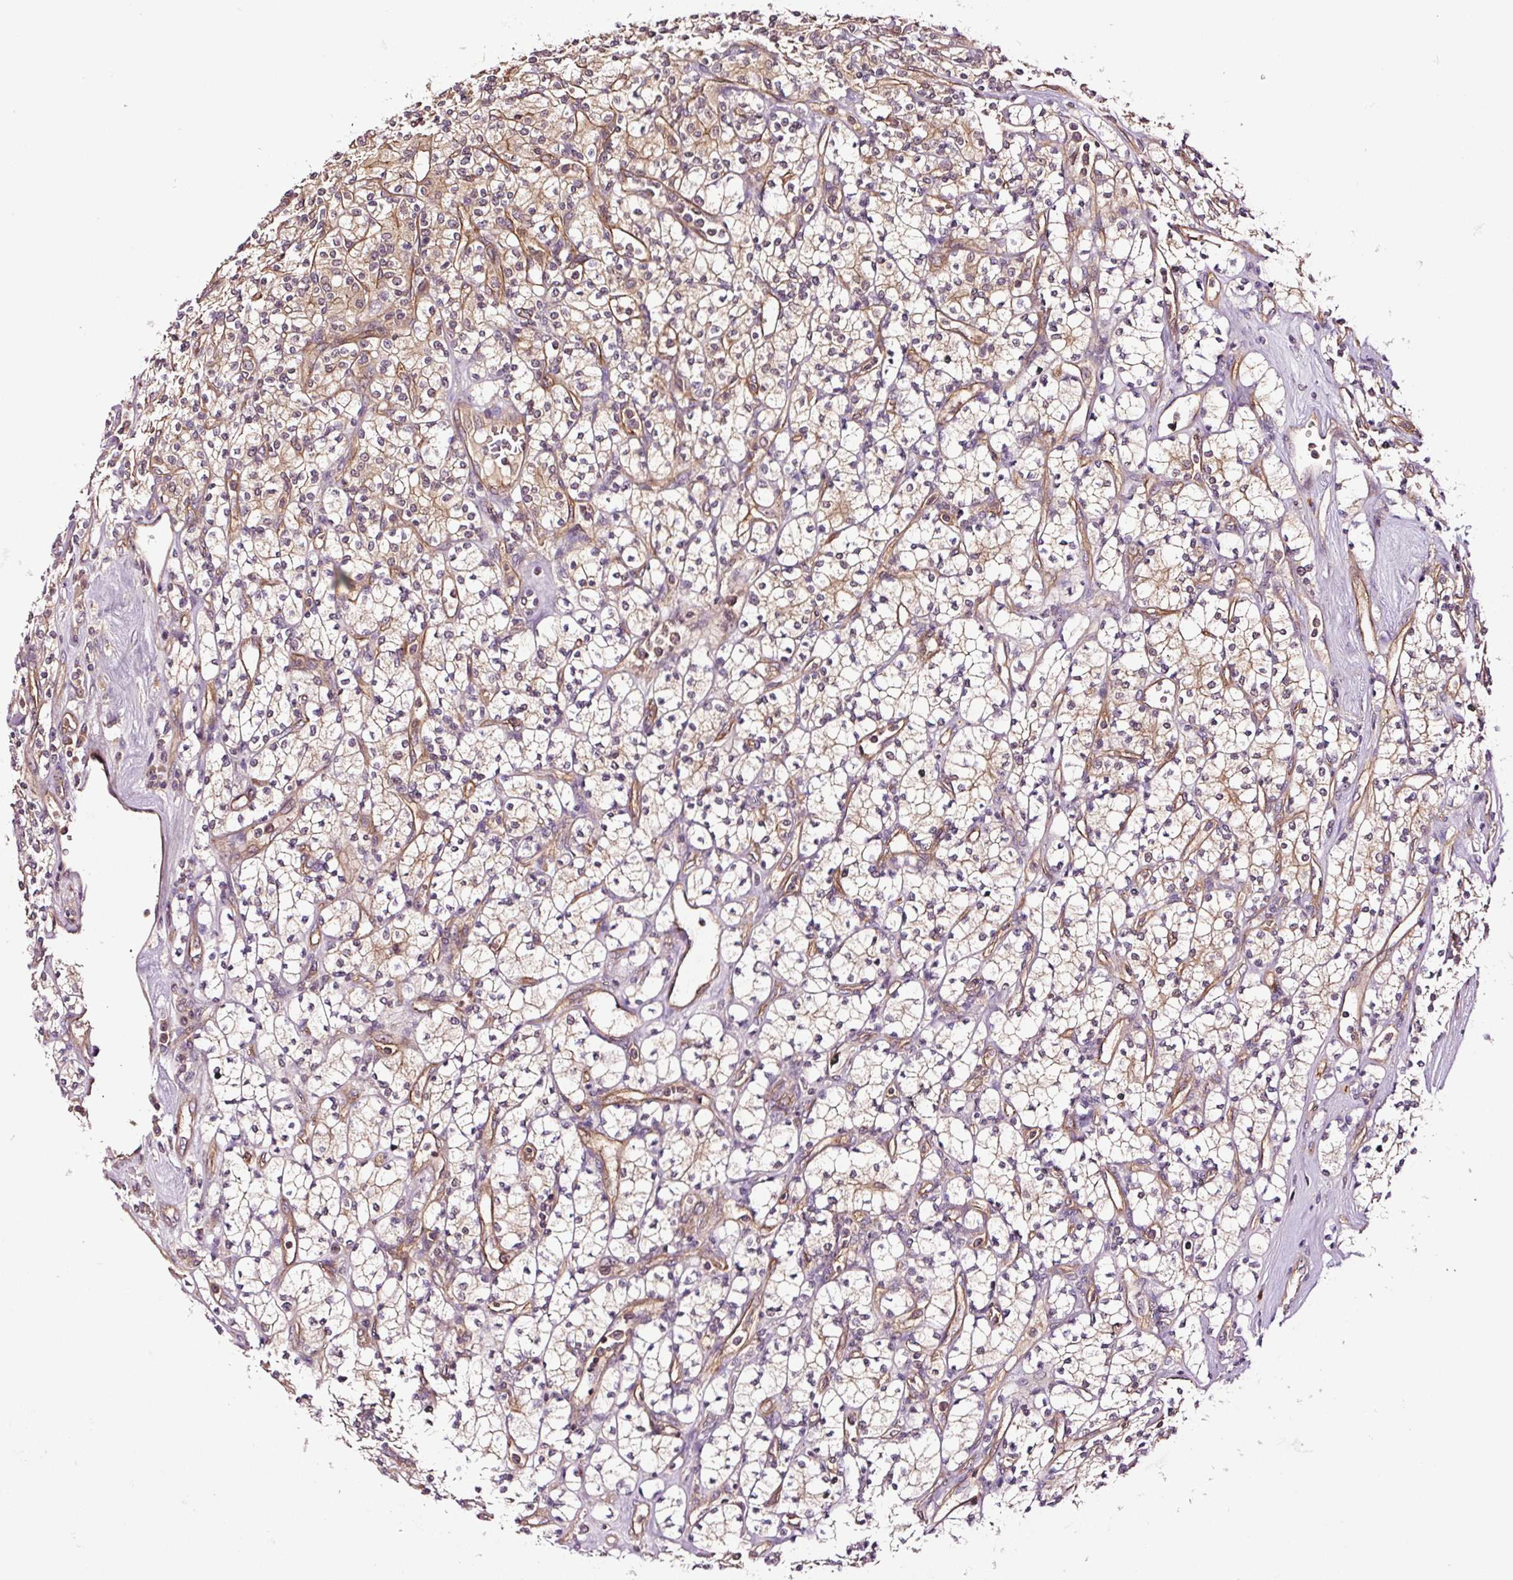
{"staining": {"intensity": "moderate", "quantity": "25%-75%", "location": "cytoplasmic/membranous"}, "tissue": "renal cancer", "cell_type": "Tumor cells", "image_type": "cancer", "snomed": [{"axis": "morphology", "description": "Adenocarcinoma, NOS"}, {"axis": "topography", "description": "Kidney"}], "caption": "Adenocarcinoma (renal) was stained to show a protein in brown. There is medium levels of moderate cytoplasmic/membranous expression in approximately 25%-75% of tumor cells.", "gene": "METAP1", "patient": {"sex": "male", "age": 77}}